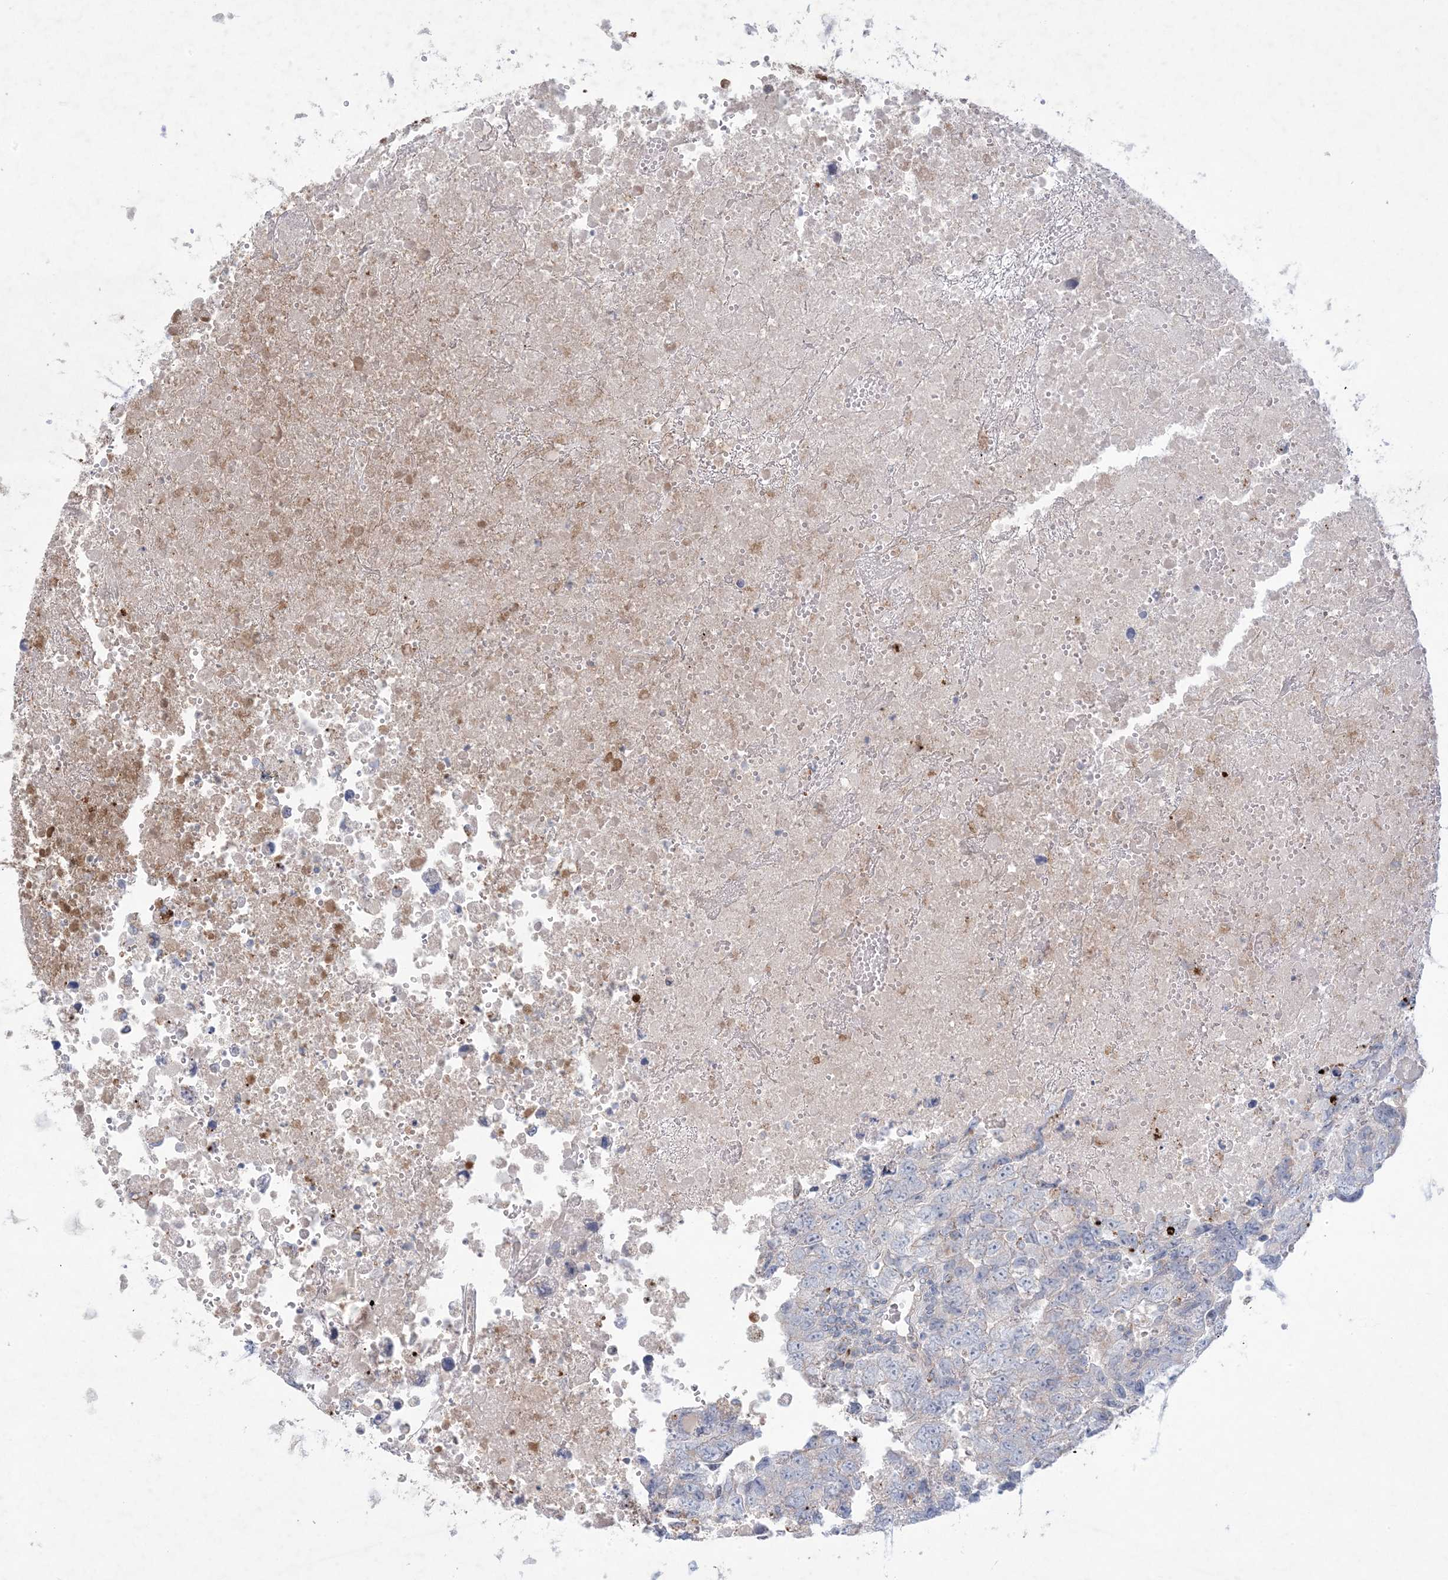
{"staining": {"intensity": "negative", "quantity": "none", "location": "none"}, "tissue": "testis cancer", "cell_type": "Tumor cells", "image_type": "cancer", "snomed": [{"axis": "morphology", "description": "Carcinoma, Embryonal, NOS"}, {"axis": "topography", "description": "Testis"}], "caption": "This is an IHC micrograph of embryonal carcinoma (testis). There is no staining in tumor cells.", "gene": "KCTD6", "patient": {"sex": "male", "age": 37}}